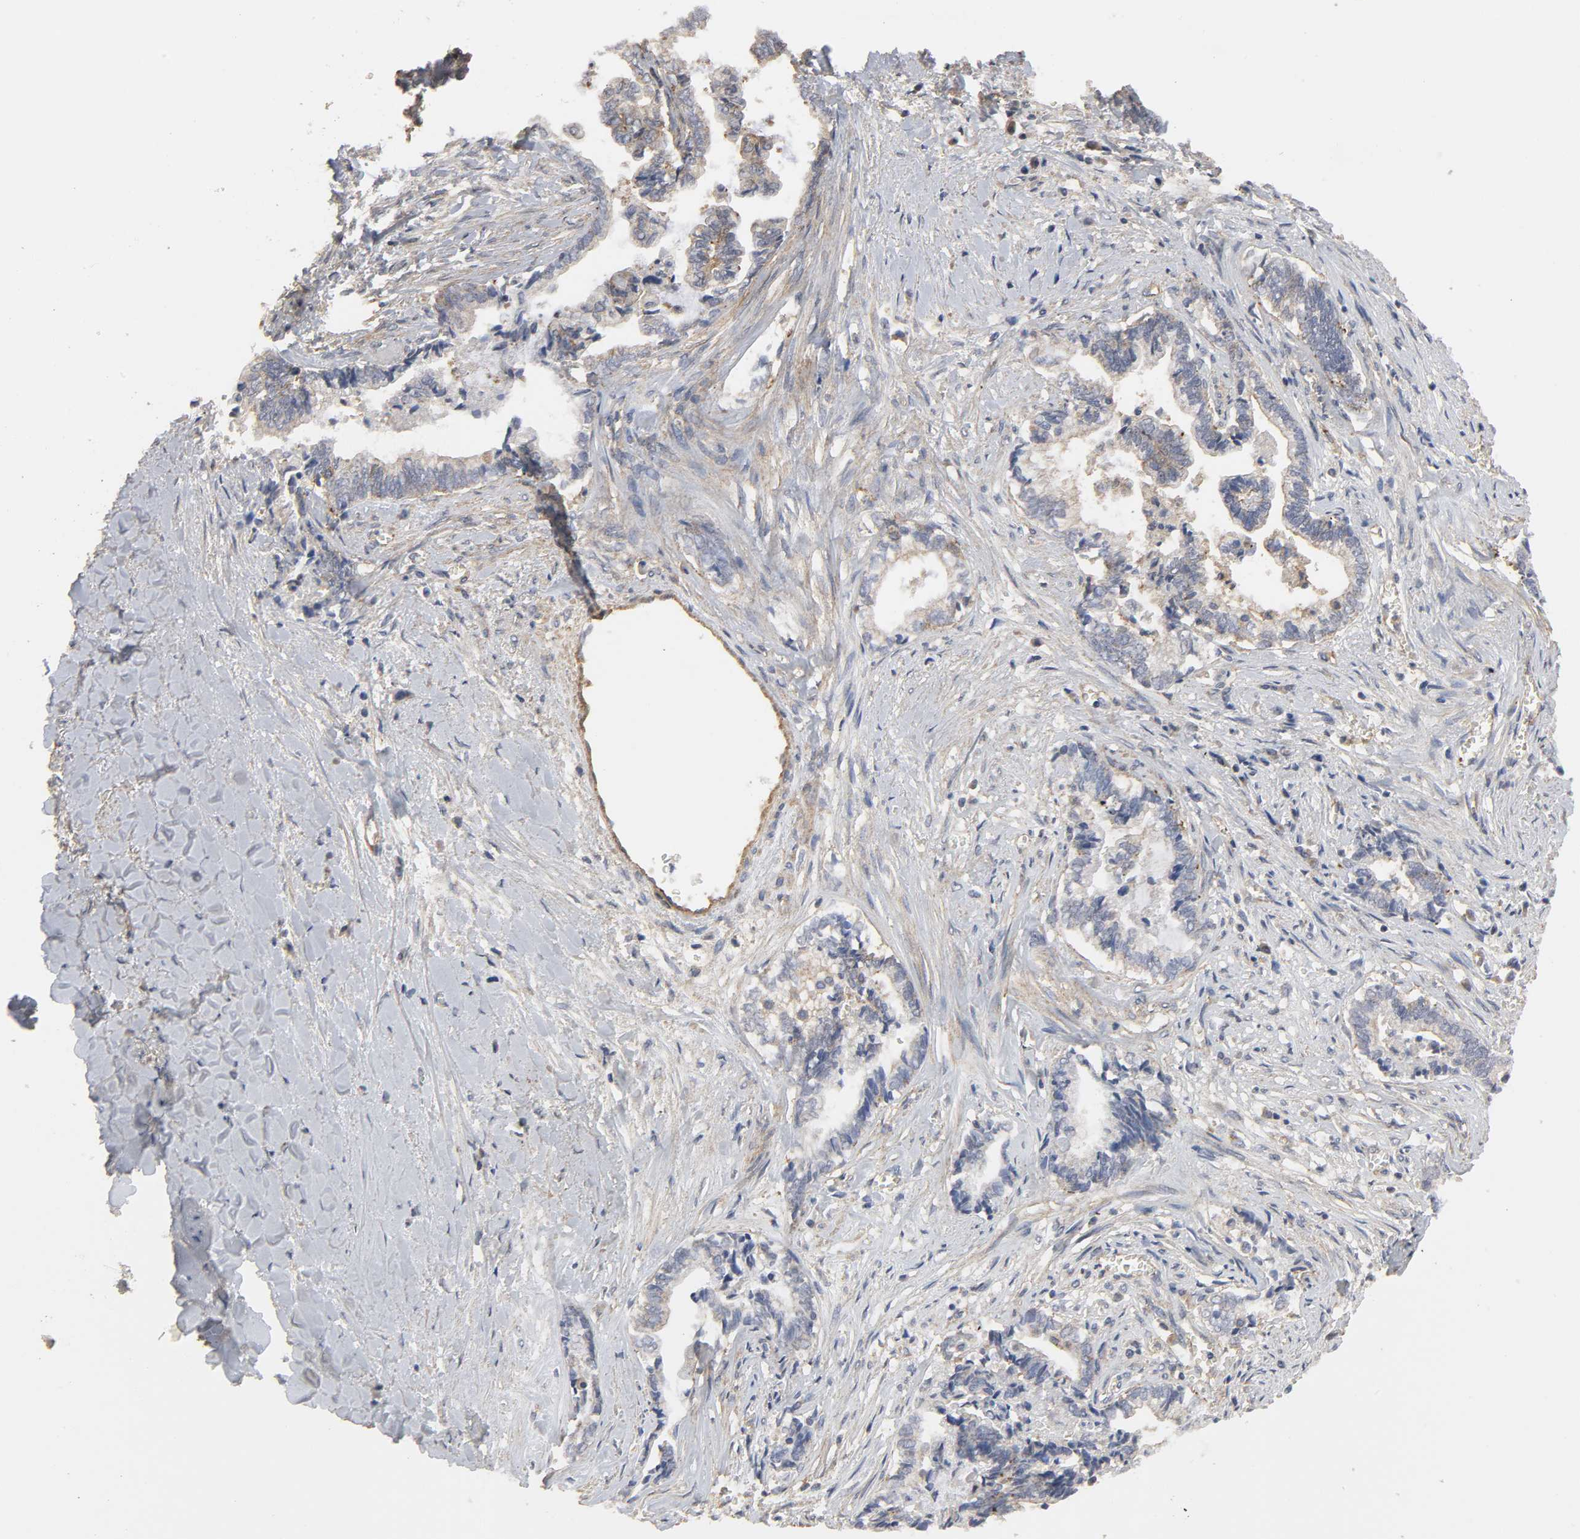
{"staining": {"intensity": "moderate", "quantity": "<25%", "location": "cytoplasmic/membranous"}, "tissue": "liver cancer", "cell_type": "Tumor cells", "image_type": "cancer", "snomed": [{"axis": "morphology", "description": "Cholangiocarcinoma"}, {"axis": "topography", "description": "Liver"}], "caption": "Cholangiocarcinoma (liver) stained for a protein demonstrates moderate cytoplasmic/membranous positivity in tumor cells.", "gene": "SH3GLB1", "patient": {"sex": "male", "age": 57}}